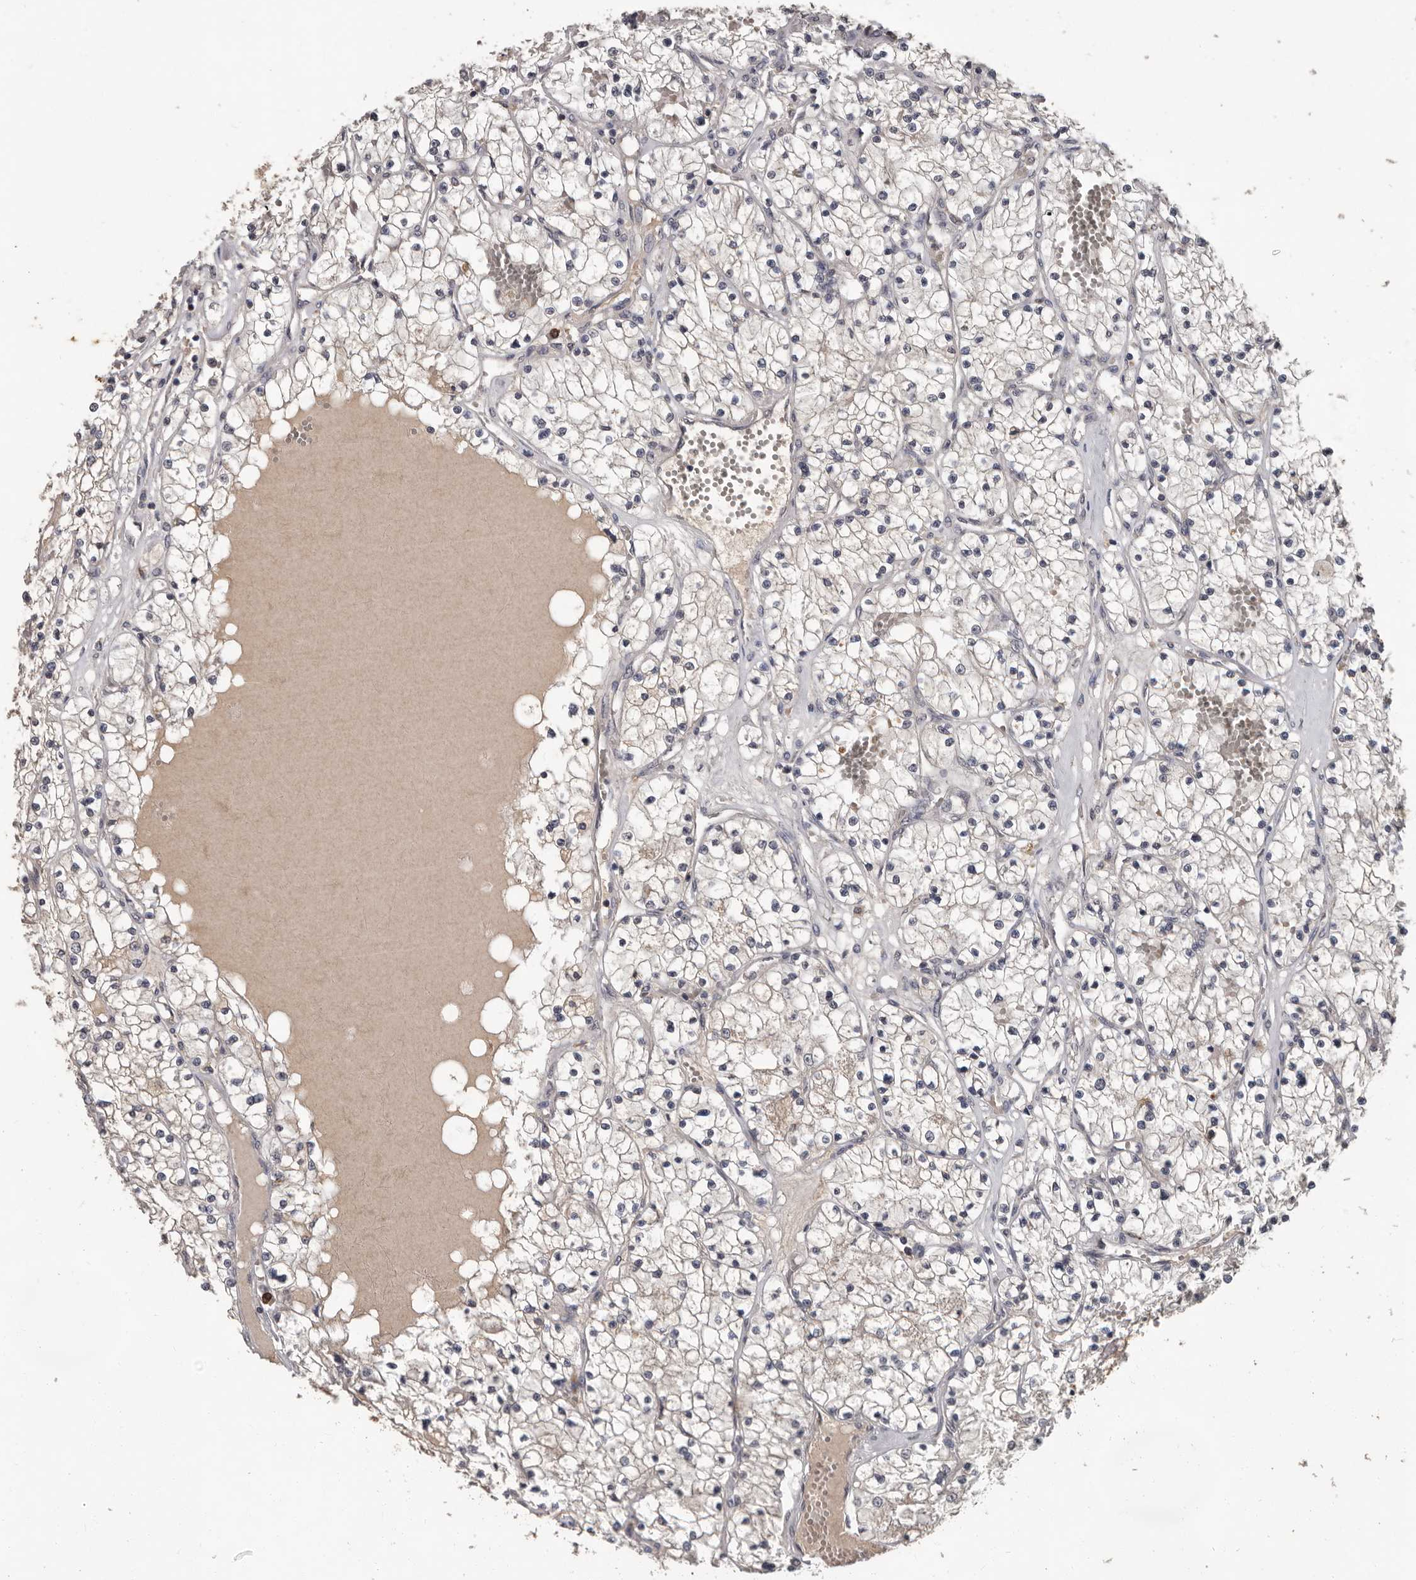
{"staining": {"intensity": "negative", "quantity": "none", "location": "none"}, "tissue": "renal cancer", "cell_type": "Tumor cells", "image_type": "cancer", "snomed": [{"axis": "morphology", "description": "Normal tissue, NOS"}, {"axis": "morphology", "description": "Adenocarcinoma, NOS"}, {"axis": "topography", "description": "Kidney"}], "caption": "An image of human renal cancer (adenocarcinoma) is negative for staining in tumor cells.", "gene": "MTF1", "patient": {"sex": "male", "age": 68}}